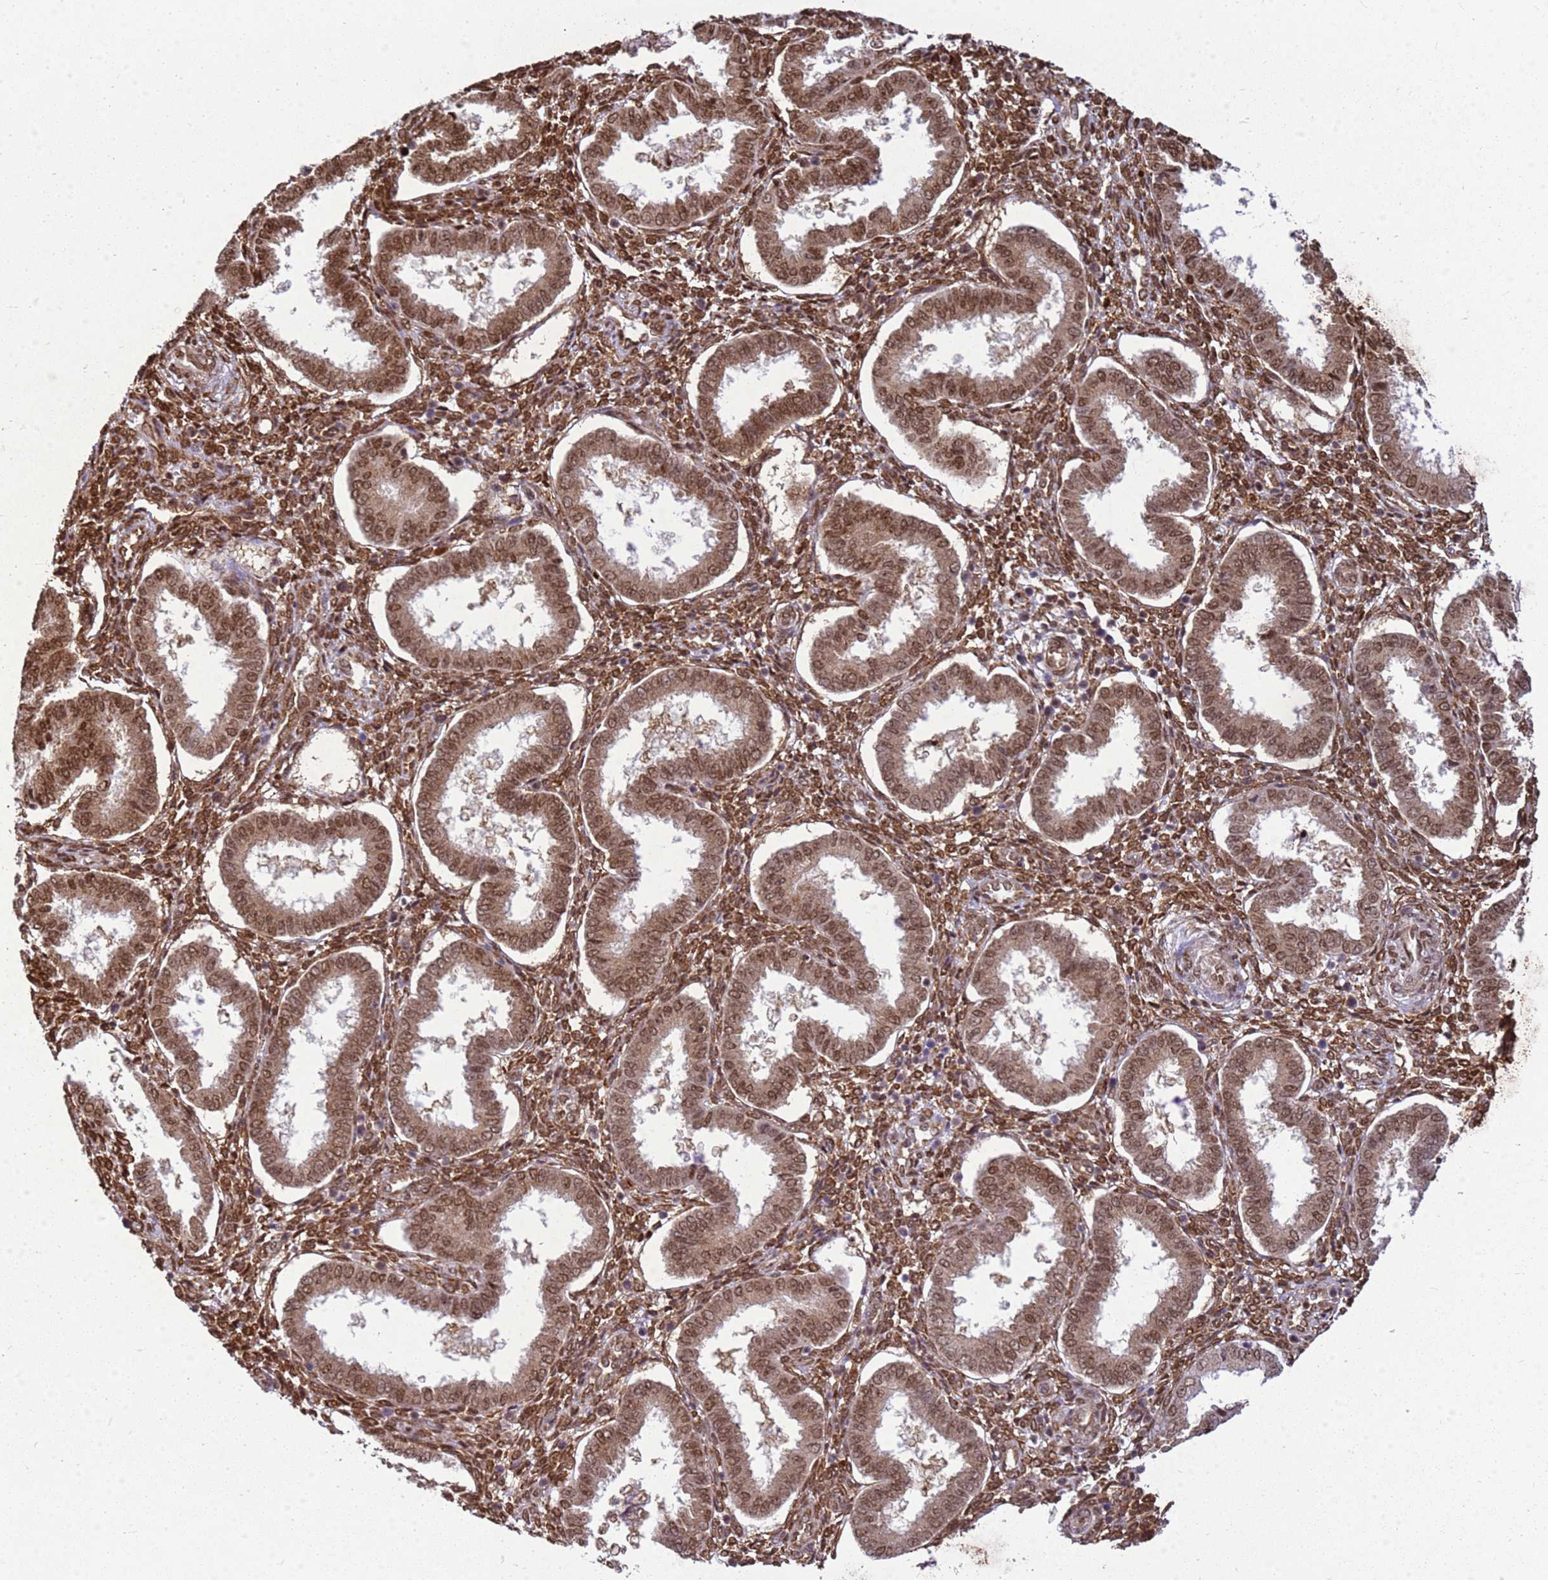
{"staining": {"intensity": "moderate", "quantity": ">75%", "location": "nuclear"}, "tissue": "endometrium", "cell_type": "Cells in endometrial stroma", "image_type": "normal", "snomed": [{"axis": "morphology", "description": "Normal tissue, NOS"}, {"axis": "topography", "description": "Endometrium"}], "caption": "This histopathology image displays immunohistochemistry (IHC) staining of normal human endometrium, with medium moderate nuclear positivity in about >75% of cells in endometrial stroma.", "gene": "APEX1", "patient": {"sex": "female", "age": 24}}